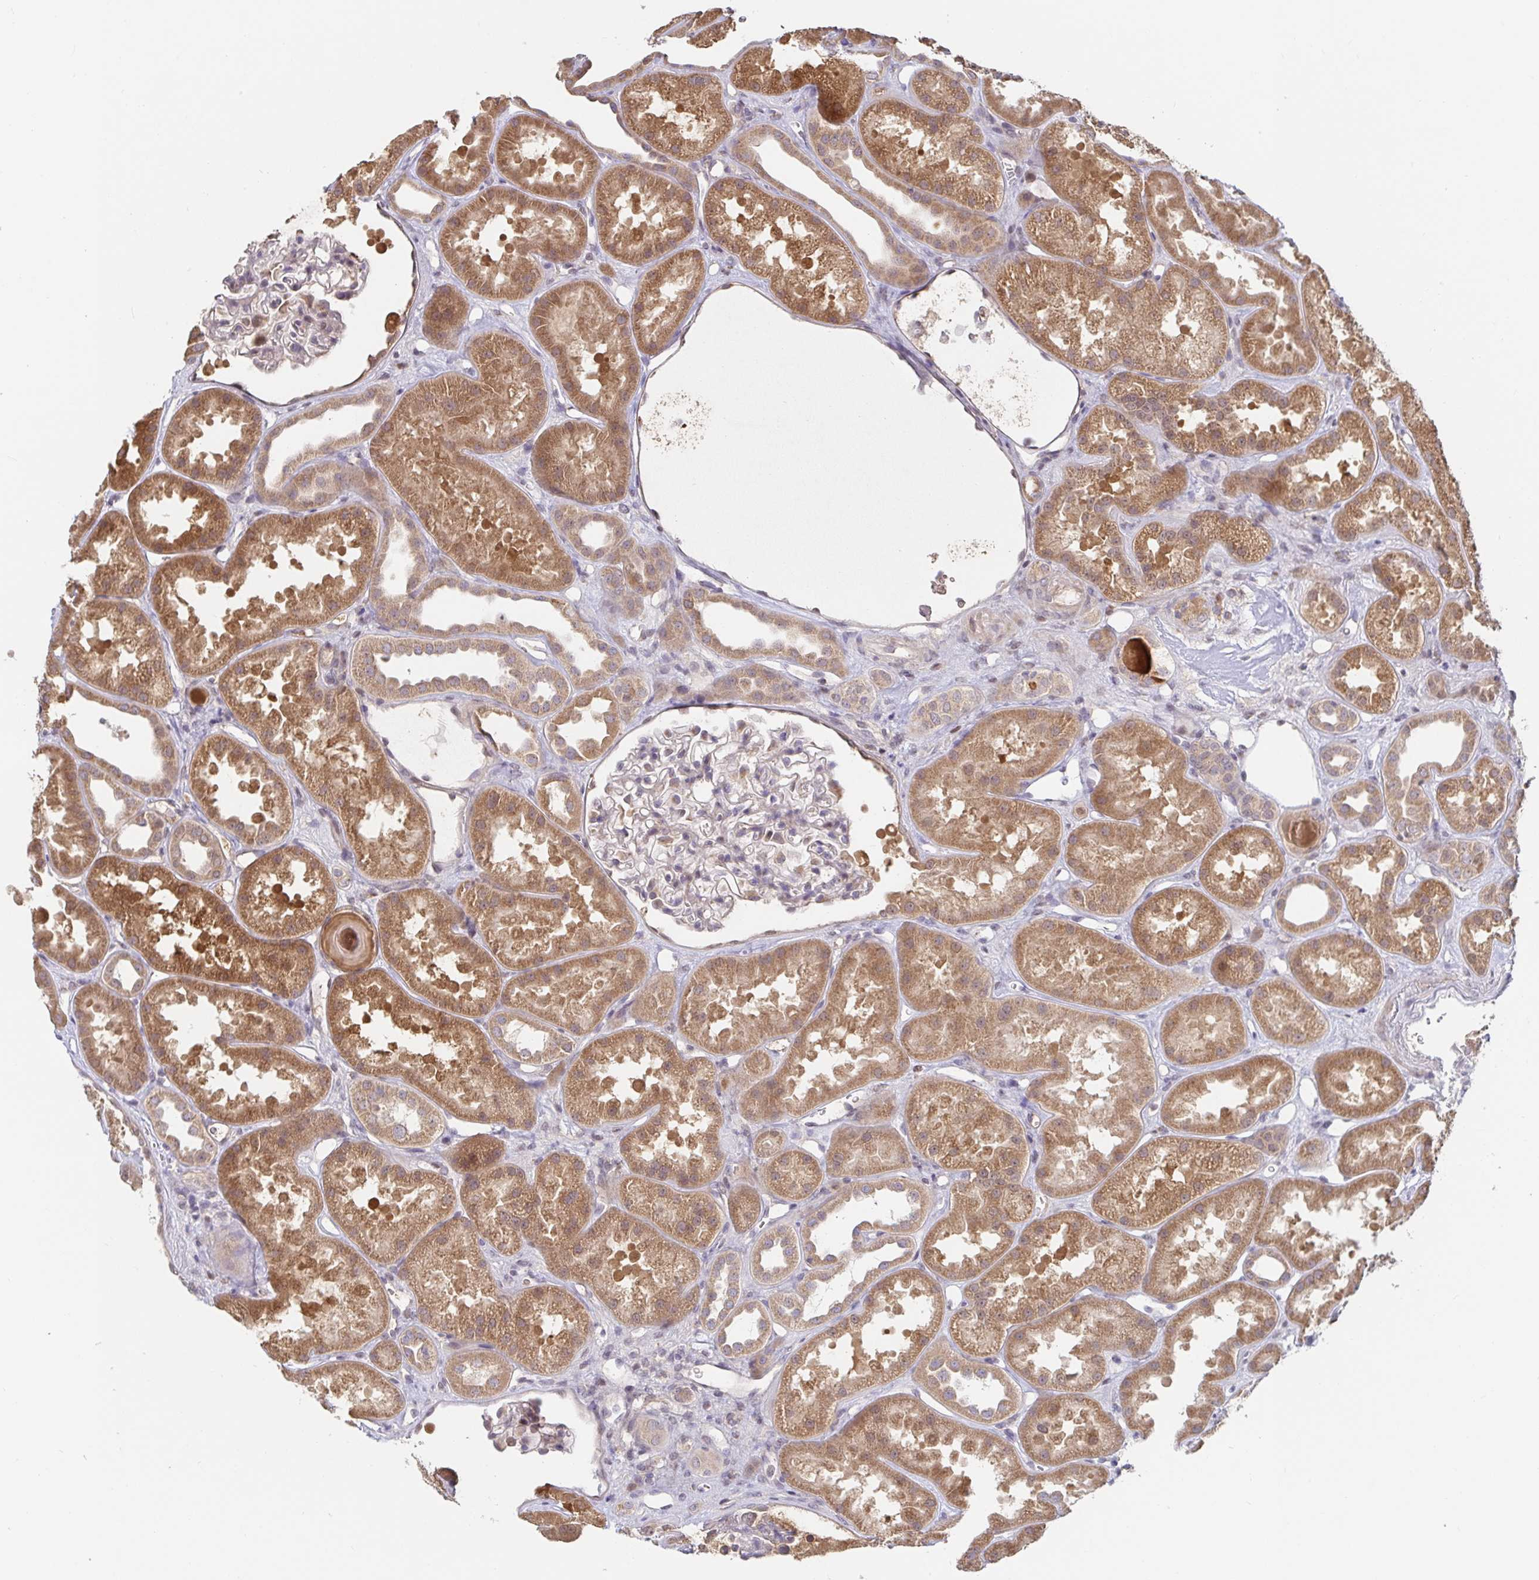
{"staining": {"intensity": "weak", "quantity": "<25%", "location": "cytoplasmic/membranous"}, "tissue": "kidney", "cell_type": "Cells in glomeruli", "image_type": "normal", "snomed": [{"axis": "morphology", "description": "Normal tissue, NOS"}, {"axis": "topography", "description": "Kidney"}], "caption": "Cells in glomeruli are negative for brown protein staining in benign kidney. (Stains: DAB (3,3'-diaminobenzidine) IHC with hematoxylin counter stain, Microscopy: brightfield microscopy at high magnification).", "gene": "LARP1", "patient": {"sex": "male", "age": 61}}